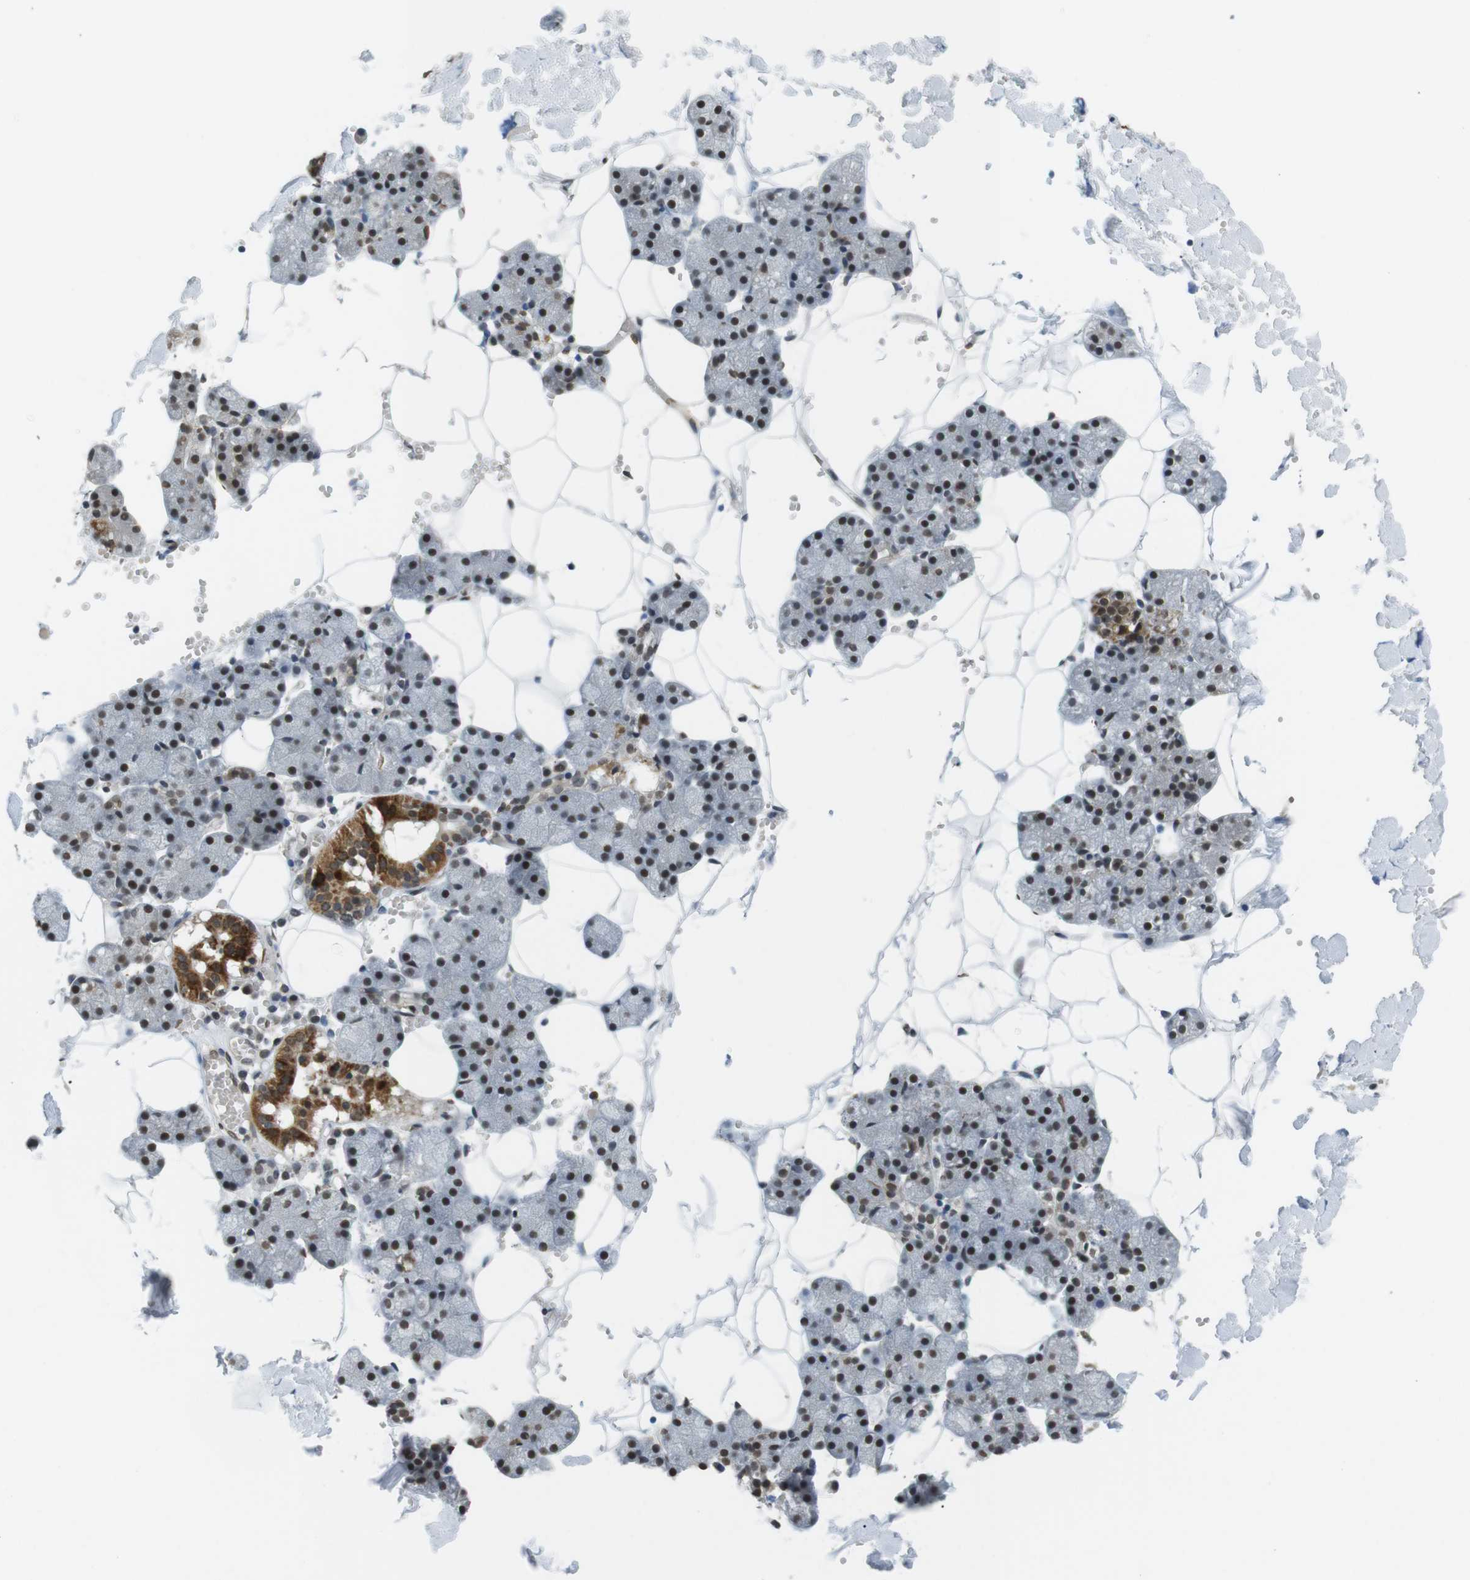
{"staining": {"intensity": "strong", "quantity": ">75%", "location": "cytoplasmic/membranous,nuclear"}, "tissue": "salivary gland", "cell_type": "Glandular cells", "image_type": "normal", "snomed": [{"axis": "morphology", "description": "Normal tissue, NOS"}, {"axis": "topography", "description": "Salivary gland"}], "caption": "Strong cytoplasmic/membranous,nuclear staining for a protein is identified in about >75% of glandular cells of normal salivary gland using IHC.", "gene": "USP7", "patient": {"sex": "male", "age": 62}}